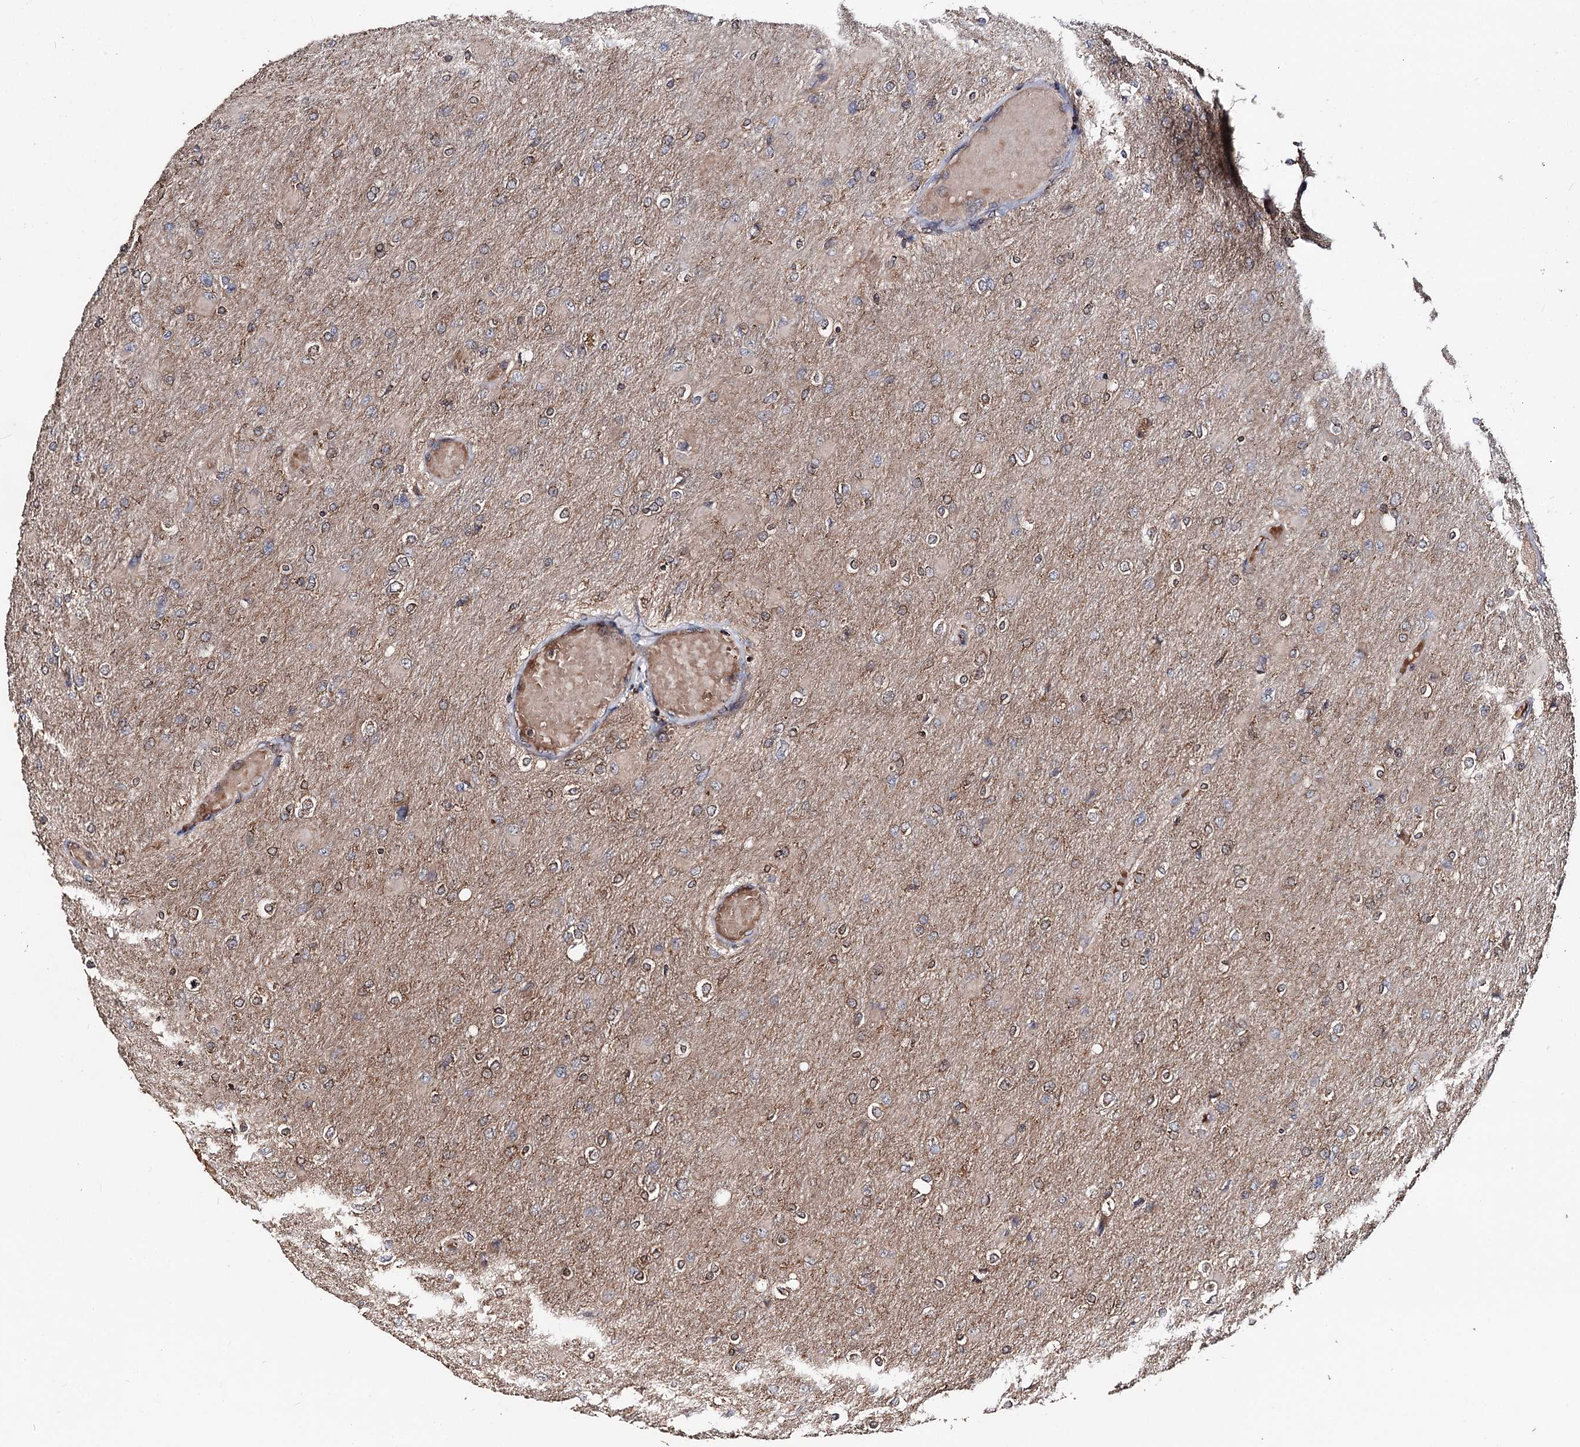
{"staining": {"intensity": "weak", "quantity": "25%-75%", "location": "cytoplasmic/membranous"}, "tissue": "glioma", "cell_type": "Tumor cells", "image_type": "cancer", "snomed": [{"axis": "morphology", "description": "Glioma, malignant, High grade"}, {"axis": "topography", "description": "Cerebral cortex"}], "caption": "DAB immunohistochemical staining of human glioma shows weak cytoplasmic/membranous protein staining in approximately 25%-75% of tumor cells. (DAB = brown stain, brightfield microscopy at high magnification).", "gene": "FAM53B", "patient": {"sex": "female", "age": 36}}